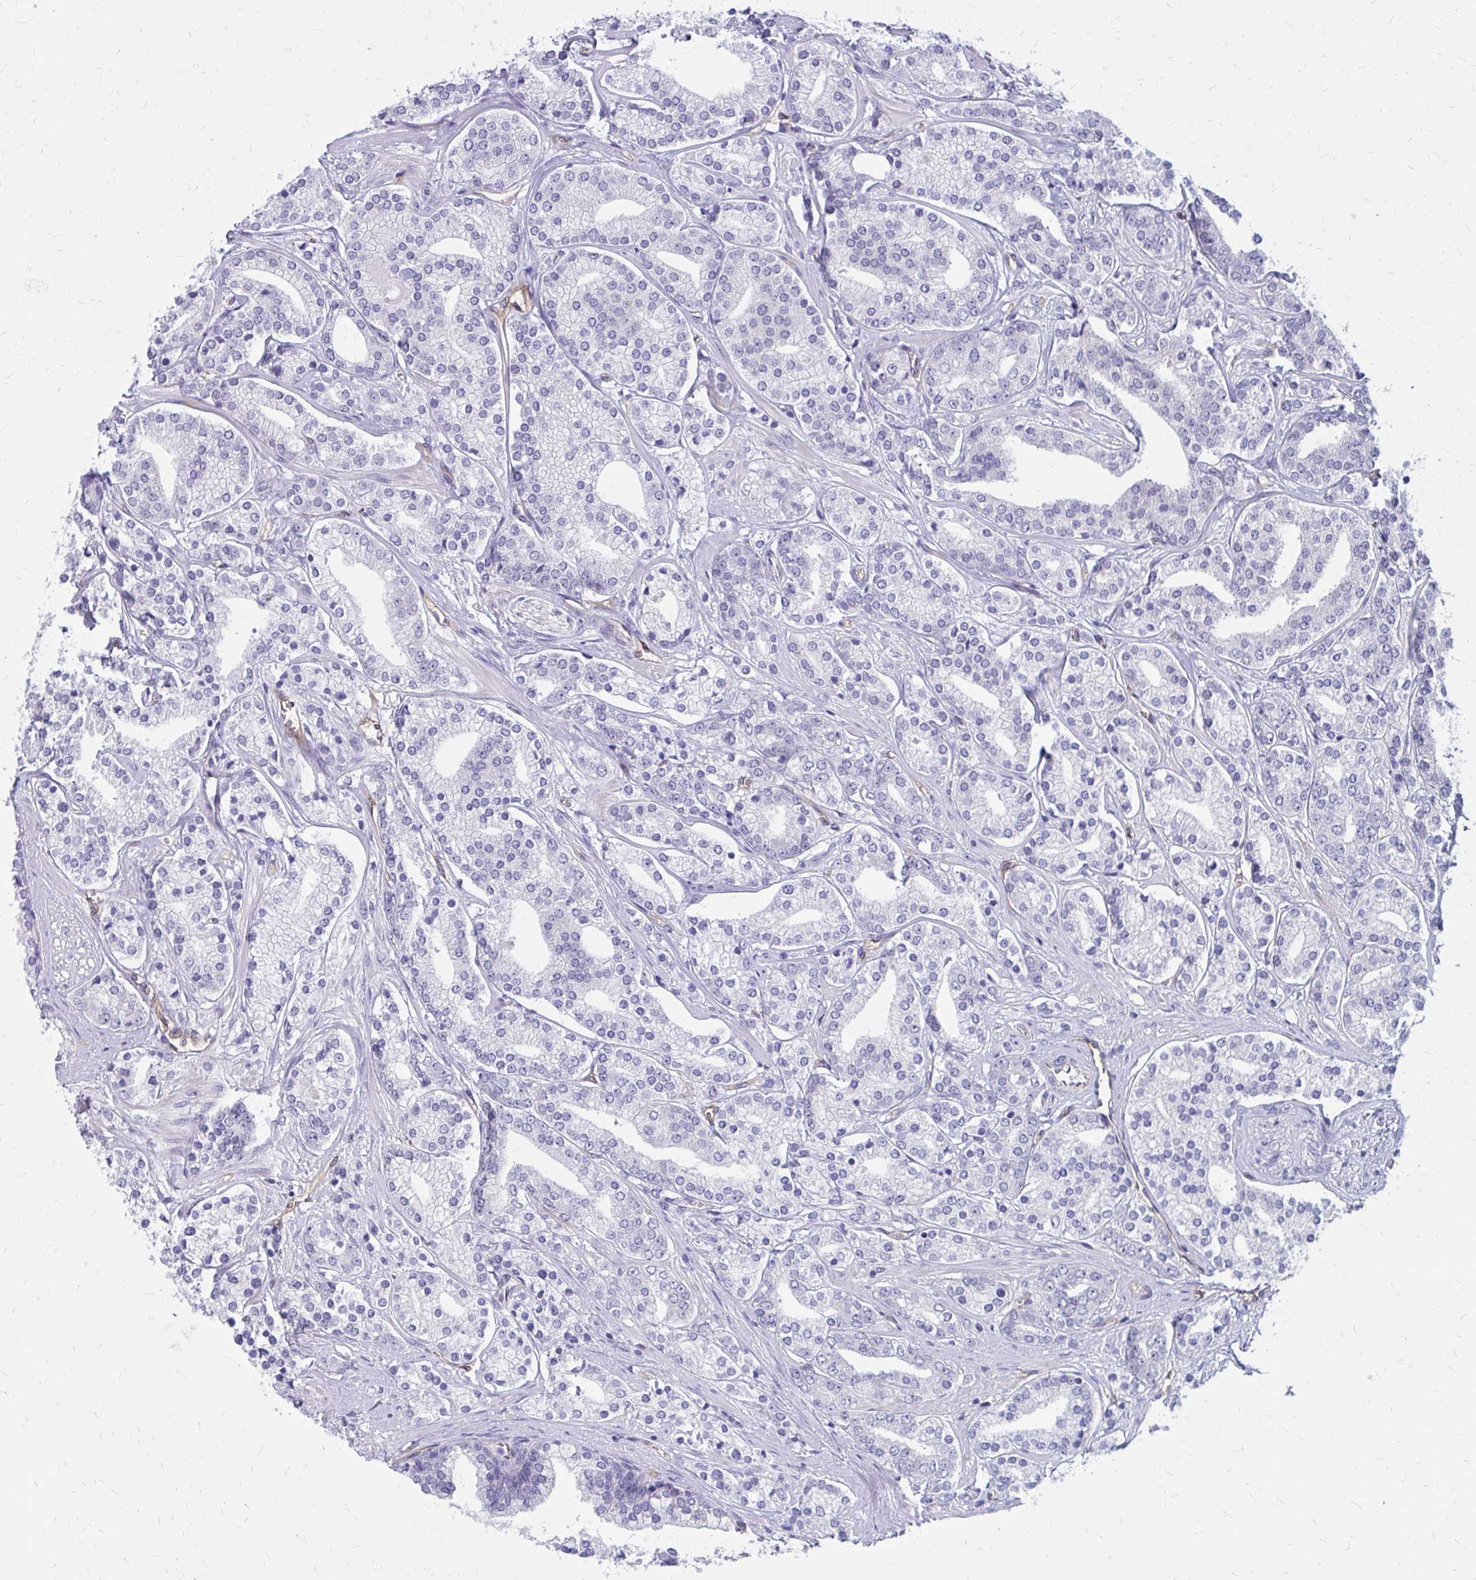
{"staining": {"intensity": "negative", "quantity": "none", "location": "none"}, "tissue": "prostate cancer", "cell_type": "Tumor cells", "image_type": "cancer", "snomed": [{"axis": "morphology", "description": "Adenocarcinoma, High grade"}, {"axis": "topography", "description": "Prostate"}], "caption": "Tumor cells show no significant protein staining in prostate high-grade adenocarcinoma.", "gene": "CLIC2", "patient": {"sex": "male", "age": 58}}